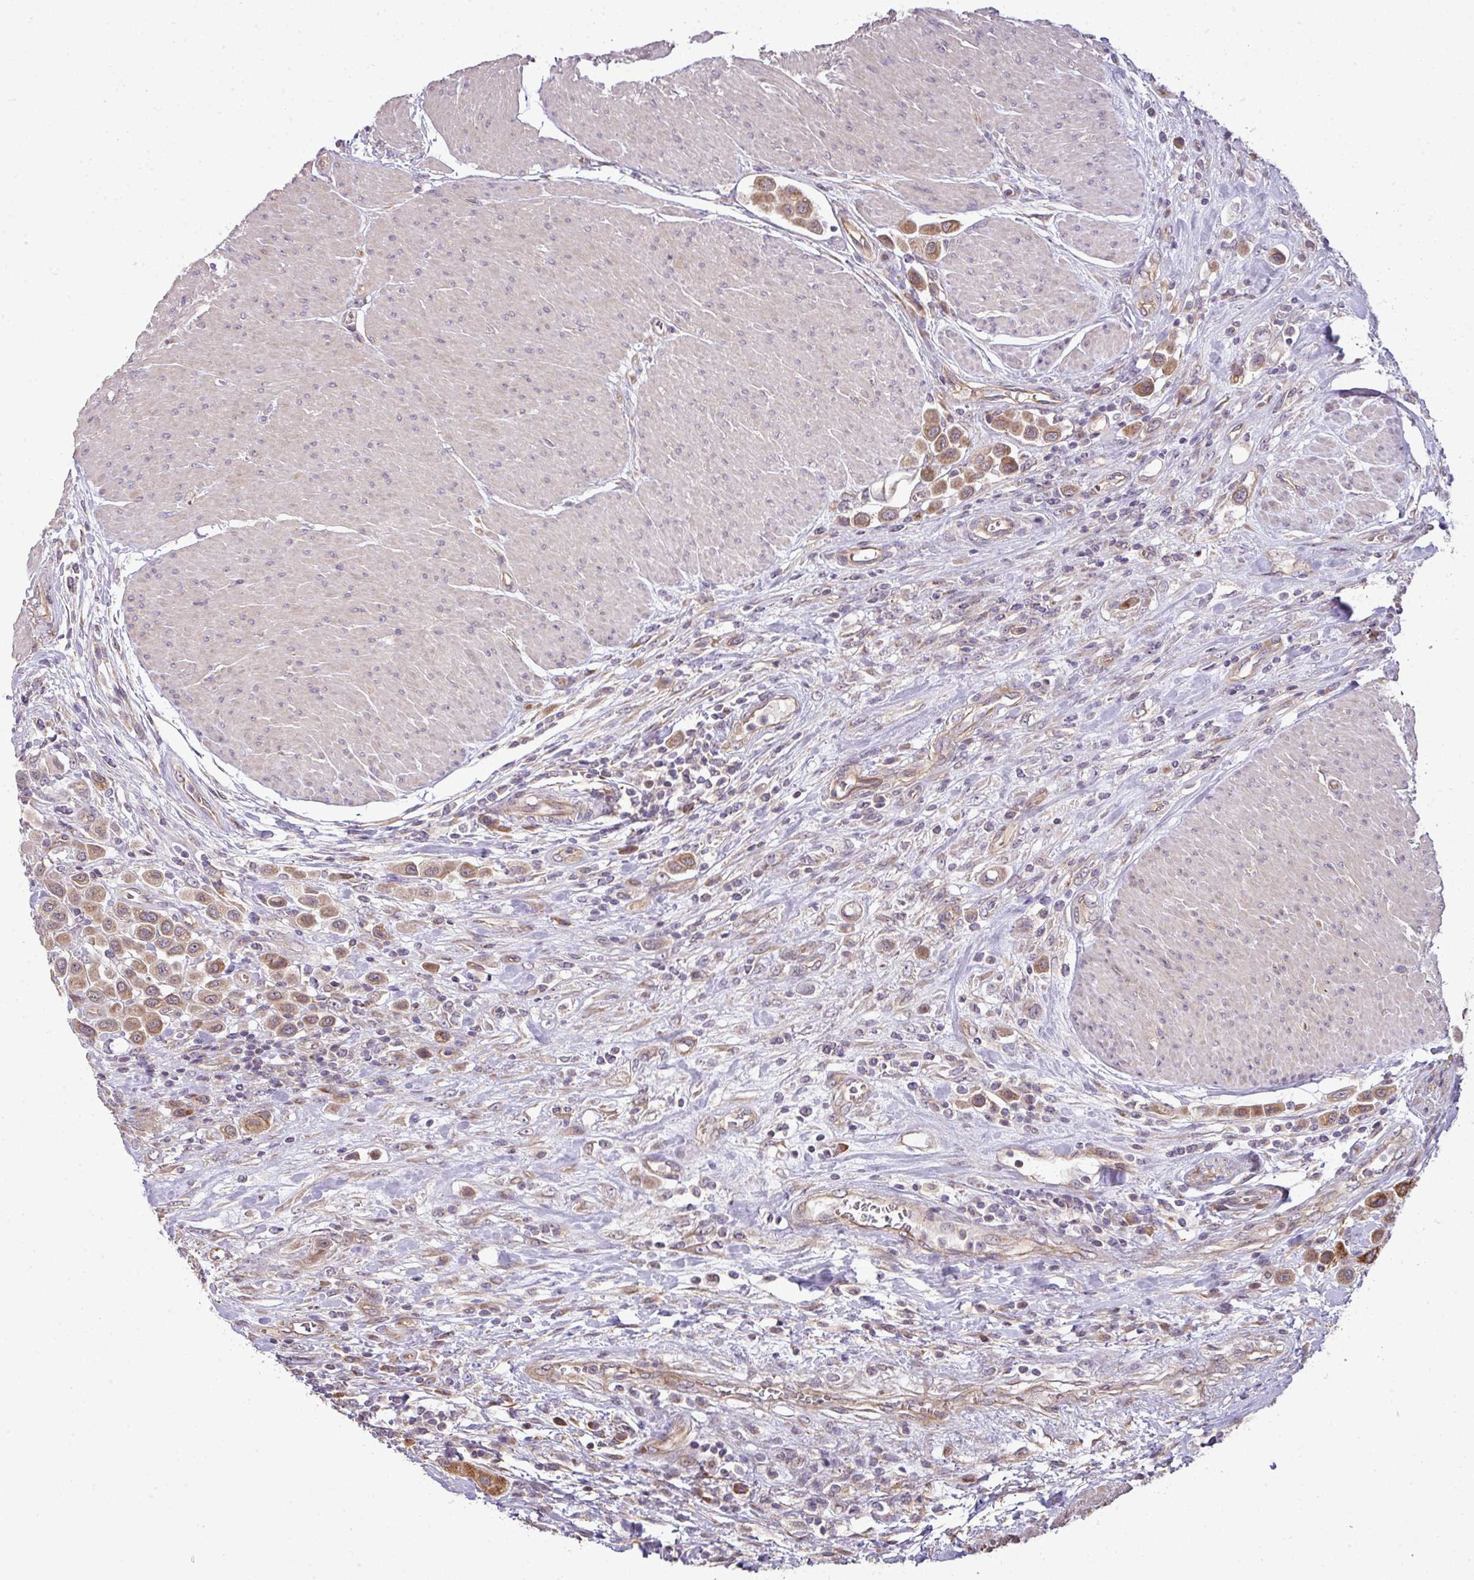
{"staining": {"intensity": "moderate", "quantity": ">75%", "location": "cytoplasmic/membranous"}, "tissue": "urothelial cancer", "cell_type": "Tumor cells", "image_type": "cancer", "snomed": [{"axis": "morphology", "description": "Urothelial carcinoma, High grade"}, {"axis": "topography", "description": "Urinary bladder"}], "caption": "Moderate cytoplasmic/membranous positivity for a protein is present in approximately >75% of tumor cells of high-grade urothelial carcinoma using immunohistochemistry.", "gene": "TIMMDC1", "patient": {"sex": "male", "age": 50}}